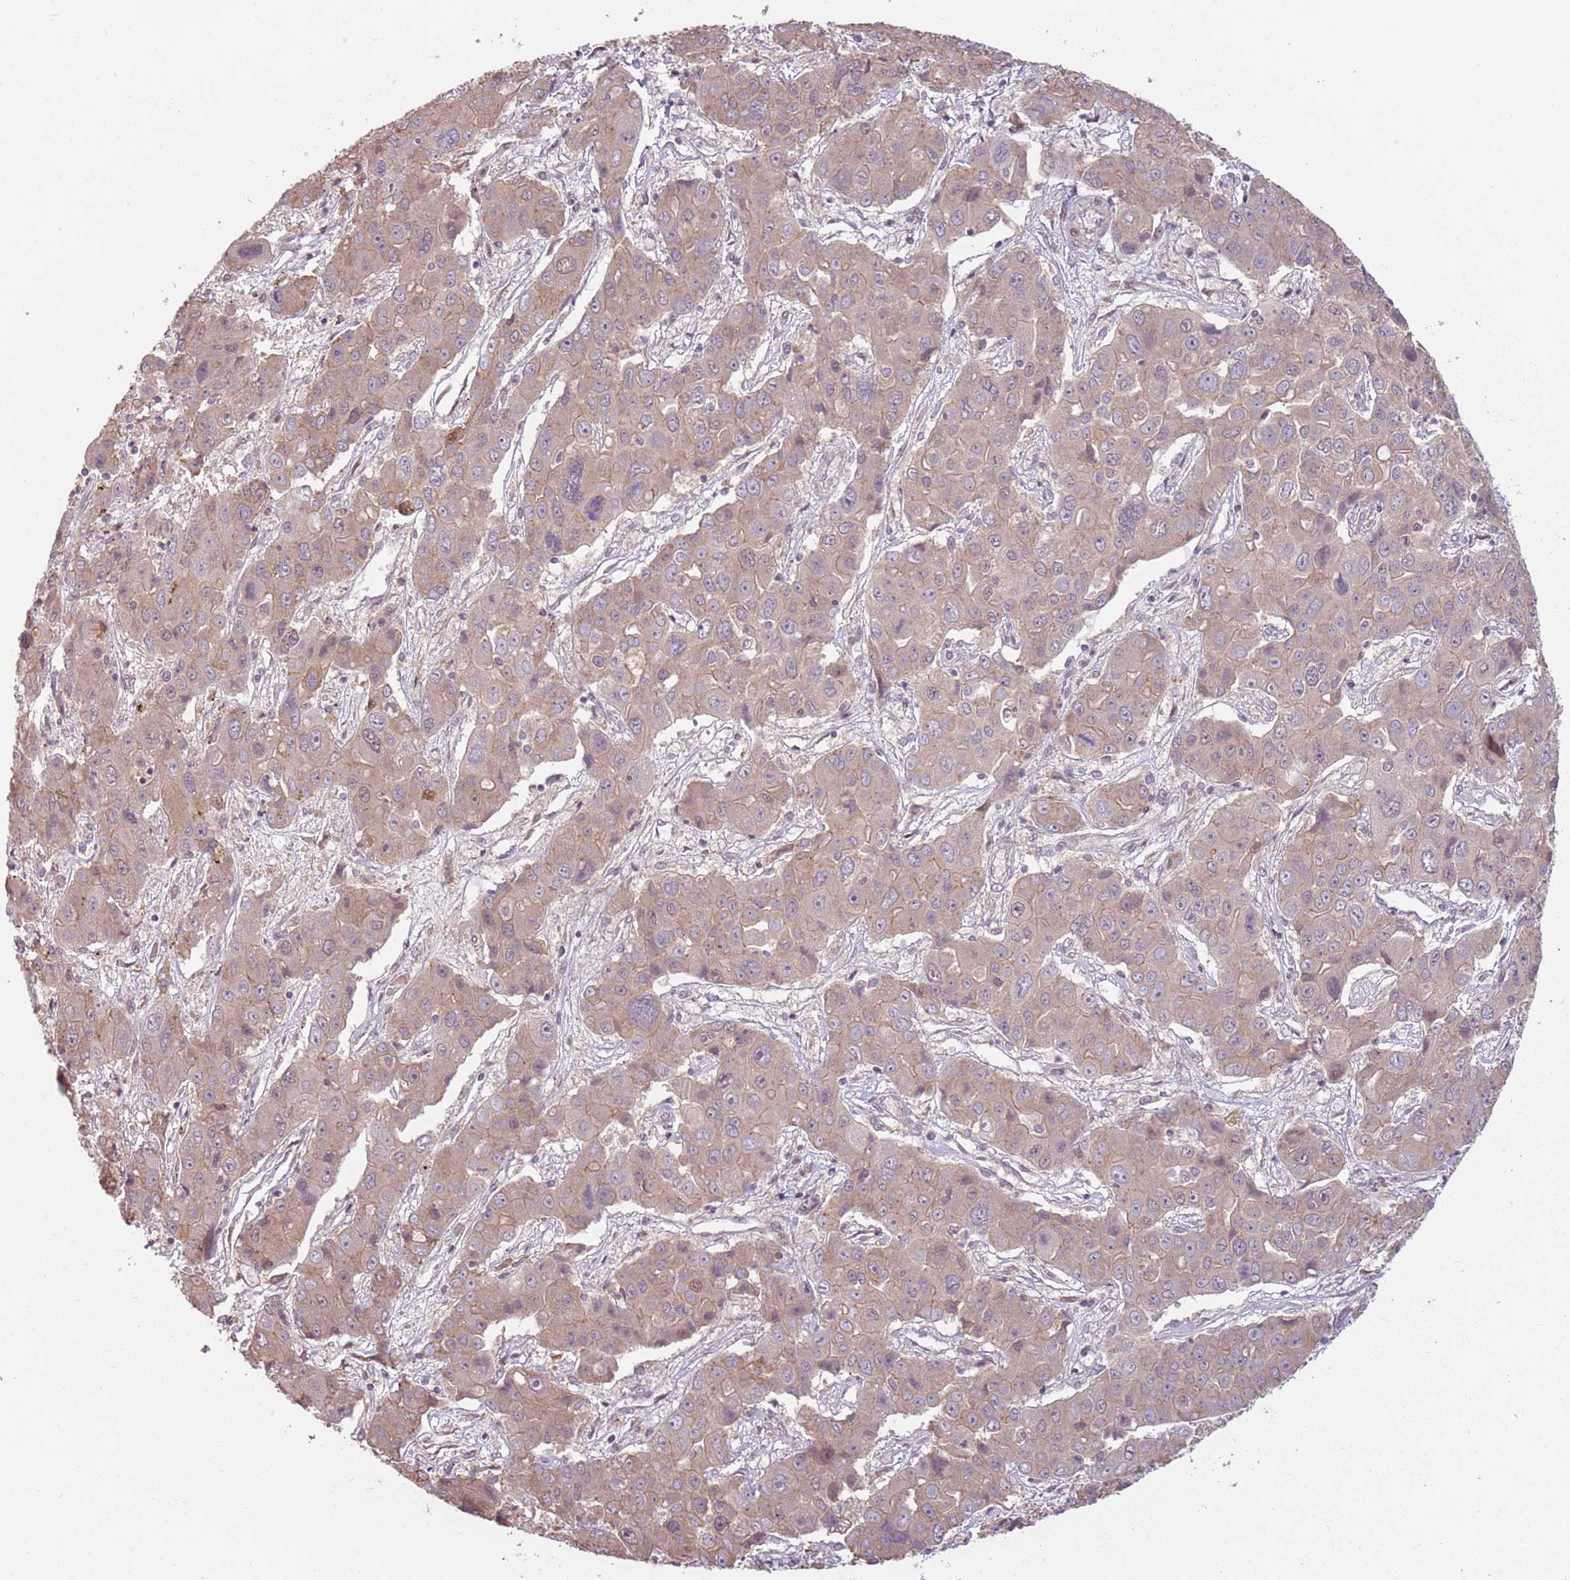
{"staining": {"intensity": "weak", "quantity": "25%-75%", "location": "cytoplasmic/membranous"}, "tissue": "liver cancer", "cell_type": "Tumor cells", "image_type": "cancer", "snomed": [{"axis": "morphology", "description": "Cholangiocarcinoma"}, {"axis": "topography", "description": "Liver"}], "caption": "Weak cytoplasmic/membranous positivity is appreciated in about 25%-75% of tumor cells in liver cancer.", "gene": "ADGRG1", "patient": {"sex": "male", "age": 67}}